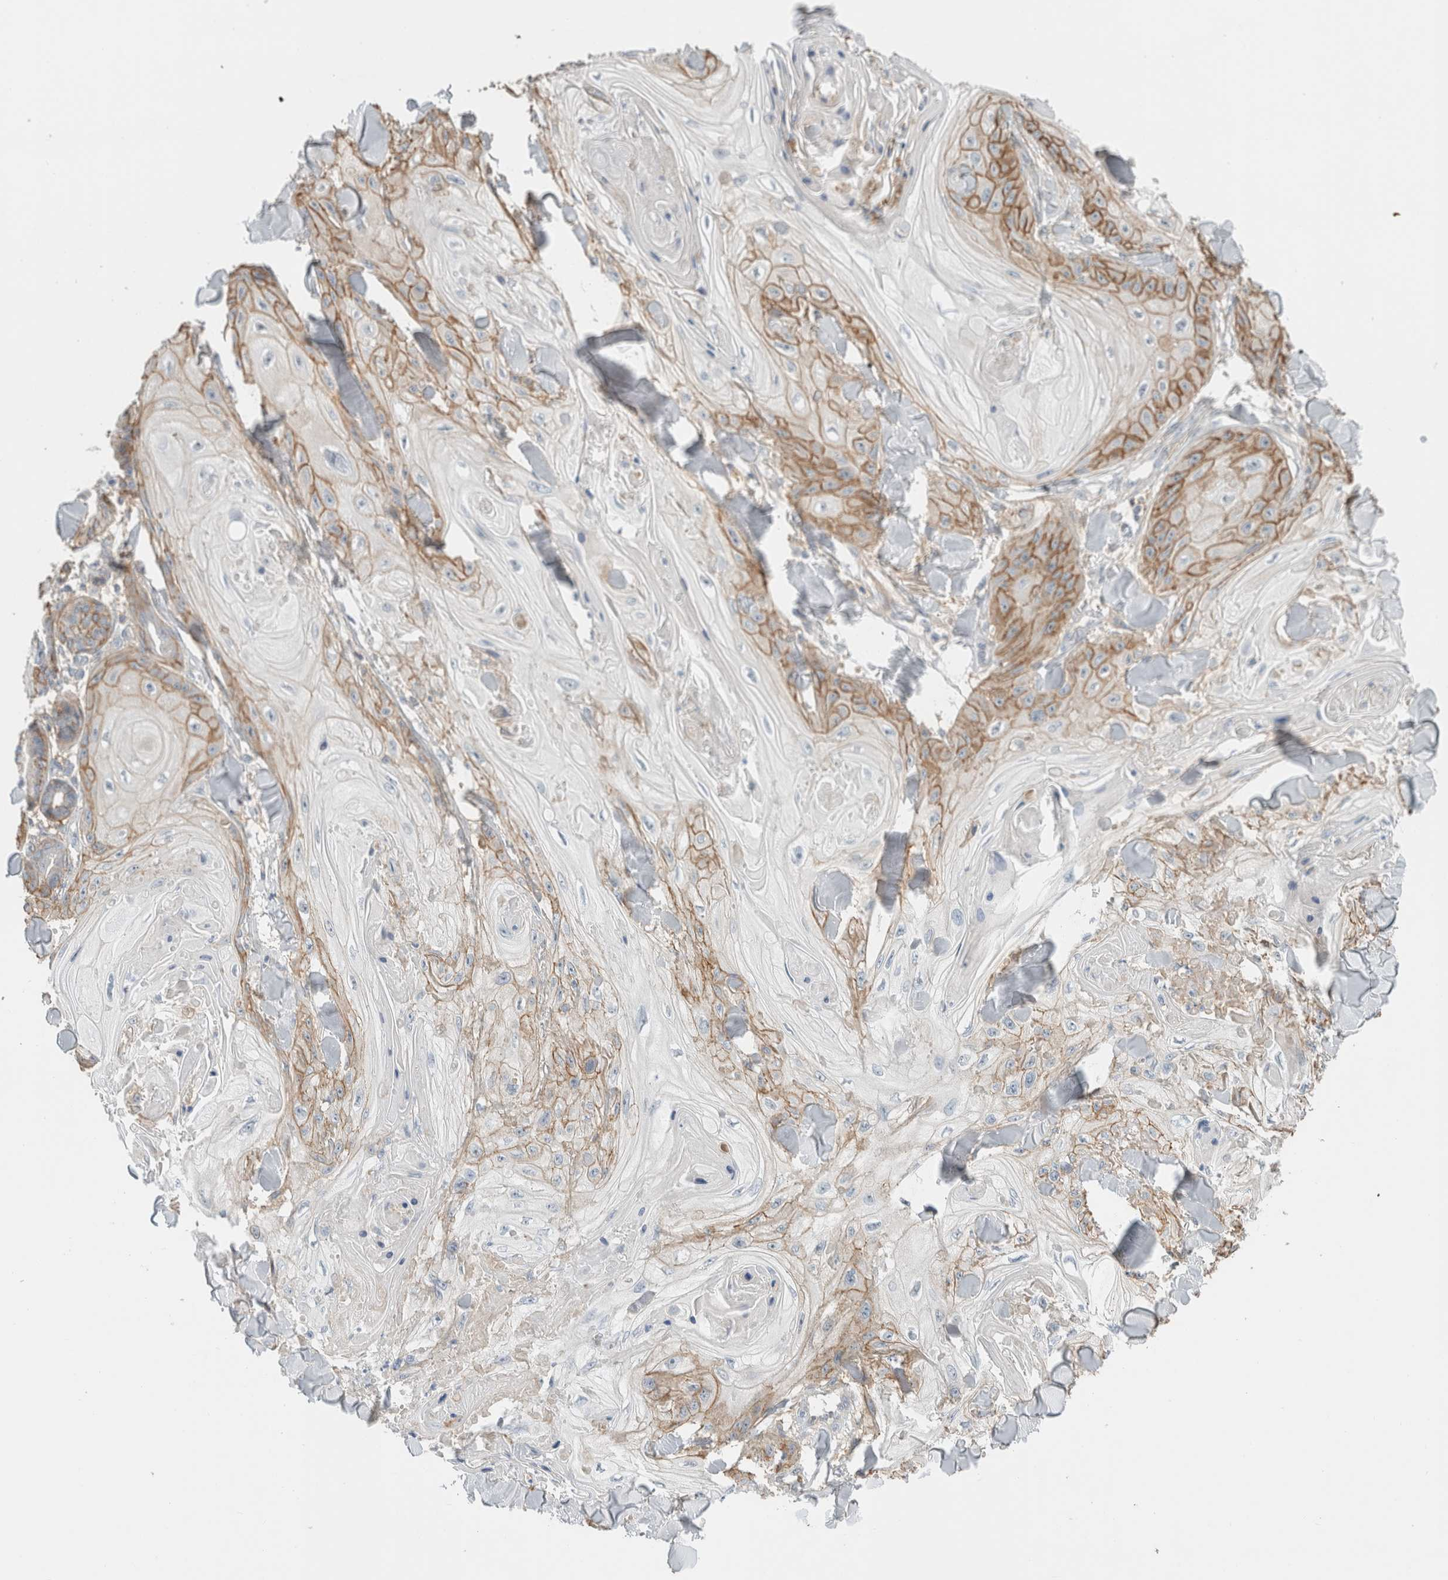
{"staining": {"intensity": "moderate", "quantity": "<25%", "location": "cytoplasmic/membranous"}, "tissue": "skin cancer", "cell_type": "Tumor cells", "image_type": "cancer", "snomed": [{"axis": "morphology", "description": "Squamous cell carcinoma, NOS"}, {"axis": "topography", "description": "Skin"}], "caption": "There is low levels of moderate cytoplasmic/membranous positivity in tumor cells of skin cancer, as demonstrated by immunohistochemical staining (brown color).", "gene": "ERCC6L2", "patient": {"sex": "male", "age": 74}}